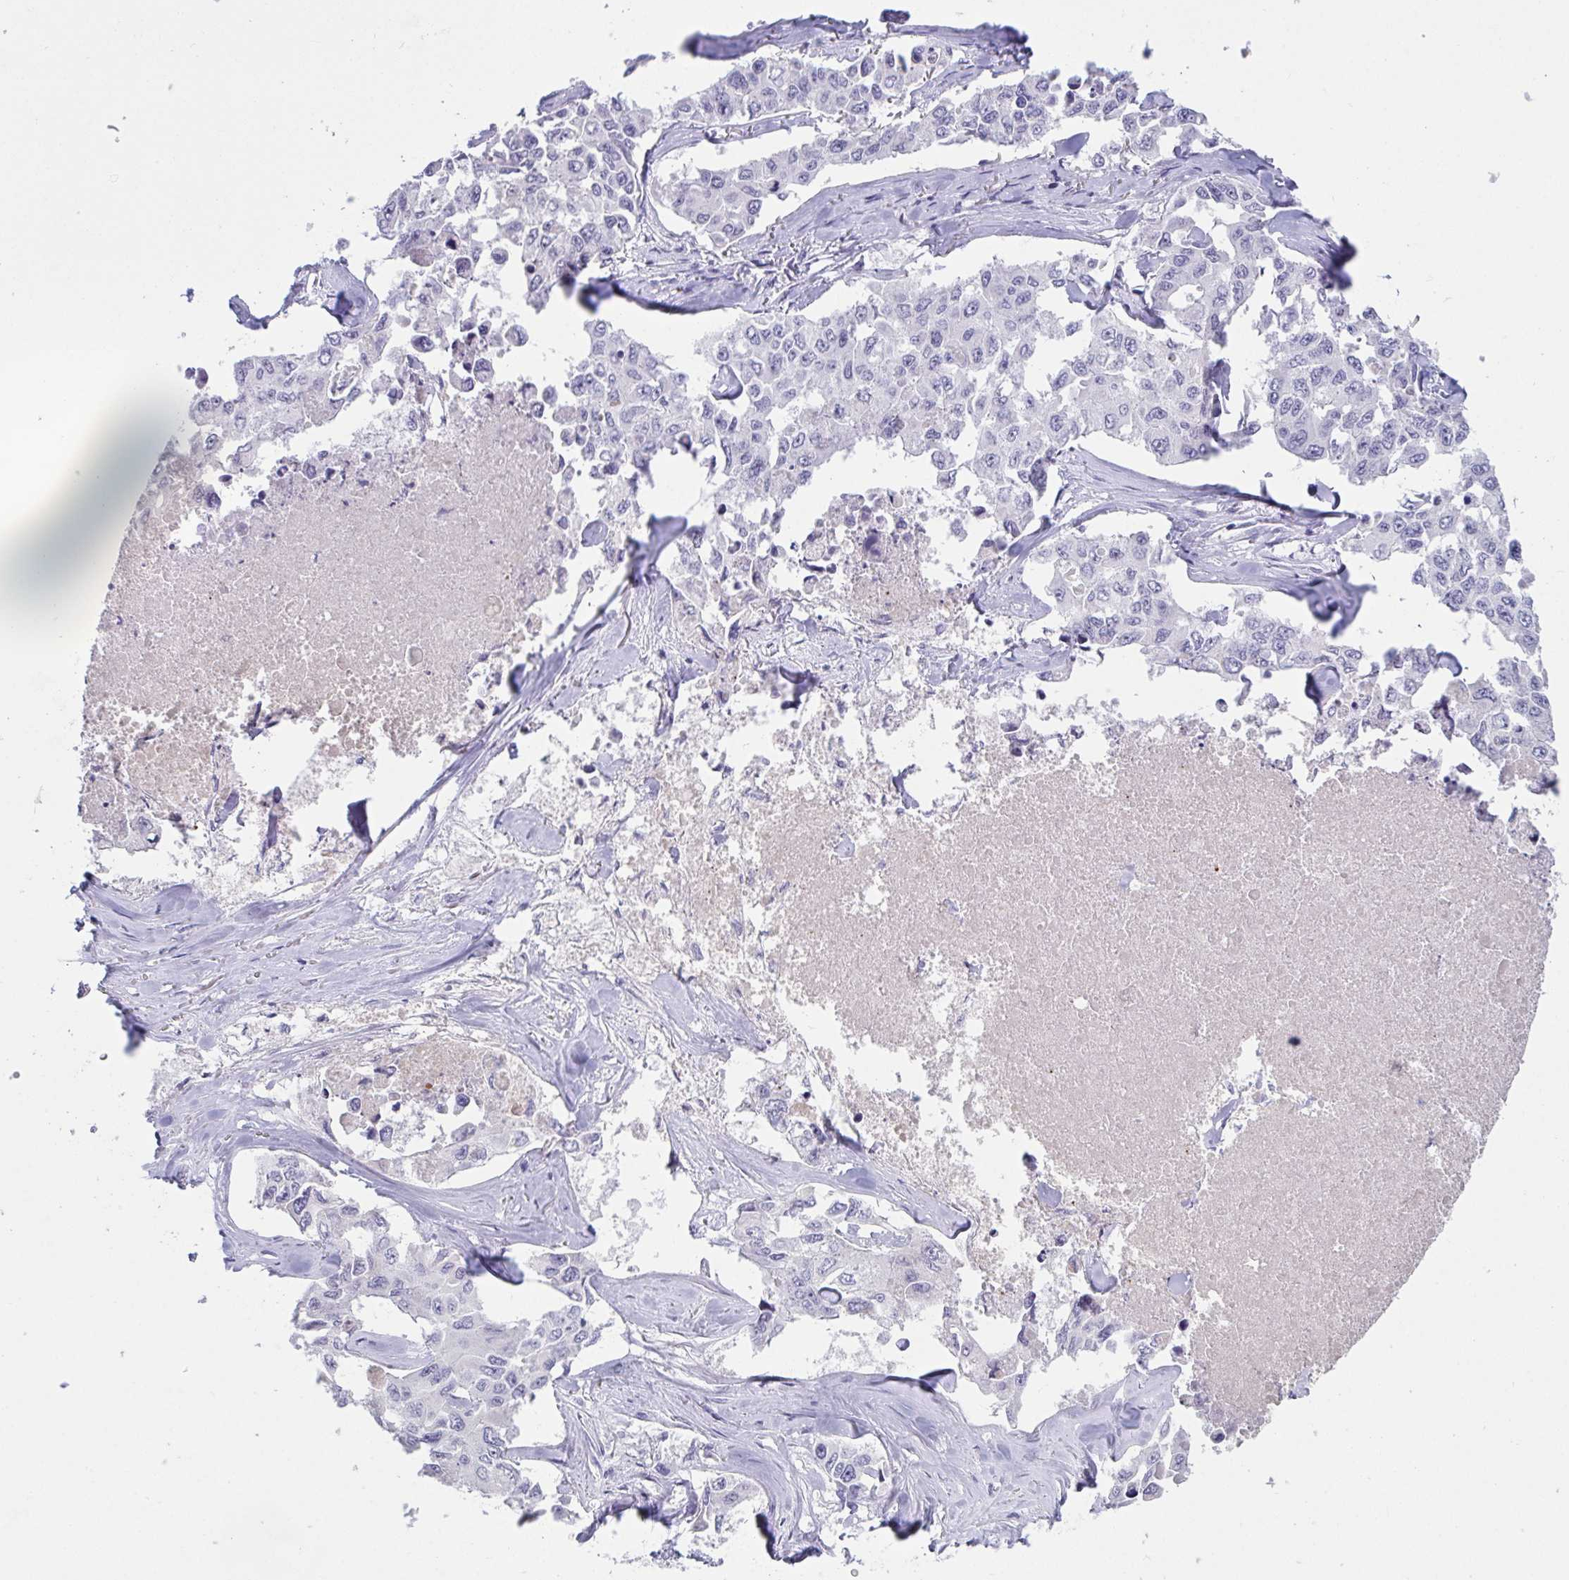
{"staining": {"intensity": "negative", "quantity": "none", "location": "none"}, "tissue": "lung cancer", "cell_type": "Tumor cells", "image_type": "cancer", "snomed": [{"axis": "morphology", "description": "Adenocarcinoma, NOS"}, {"axis": "topography", "description": "Lung"}], "caption": "This is an immunohistochemistry (IHC) photomicrograph of human lung cancer. There is no staining in tumor cells.", "gene": "MYC", "patient": {"sex": "male", "age": 64}}